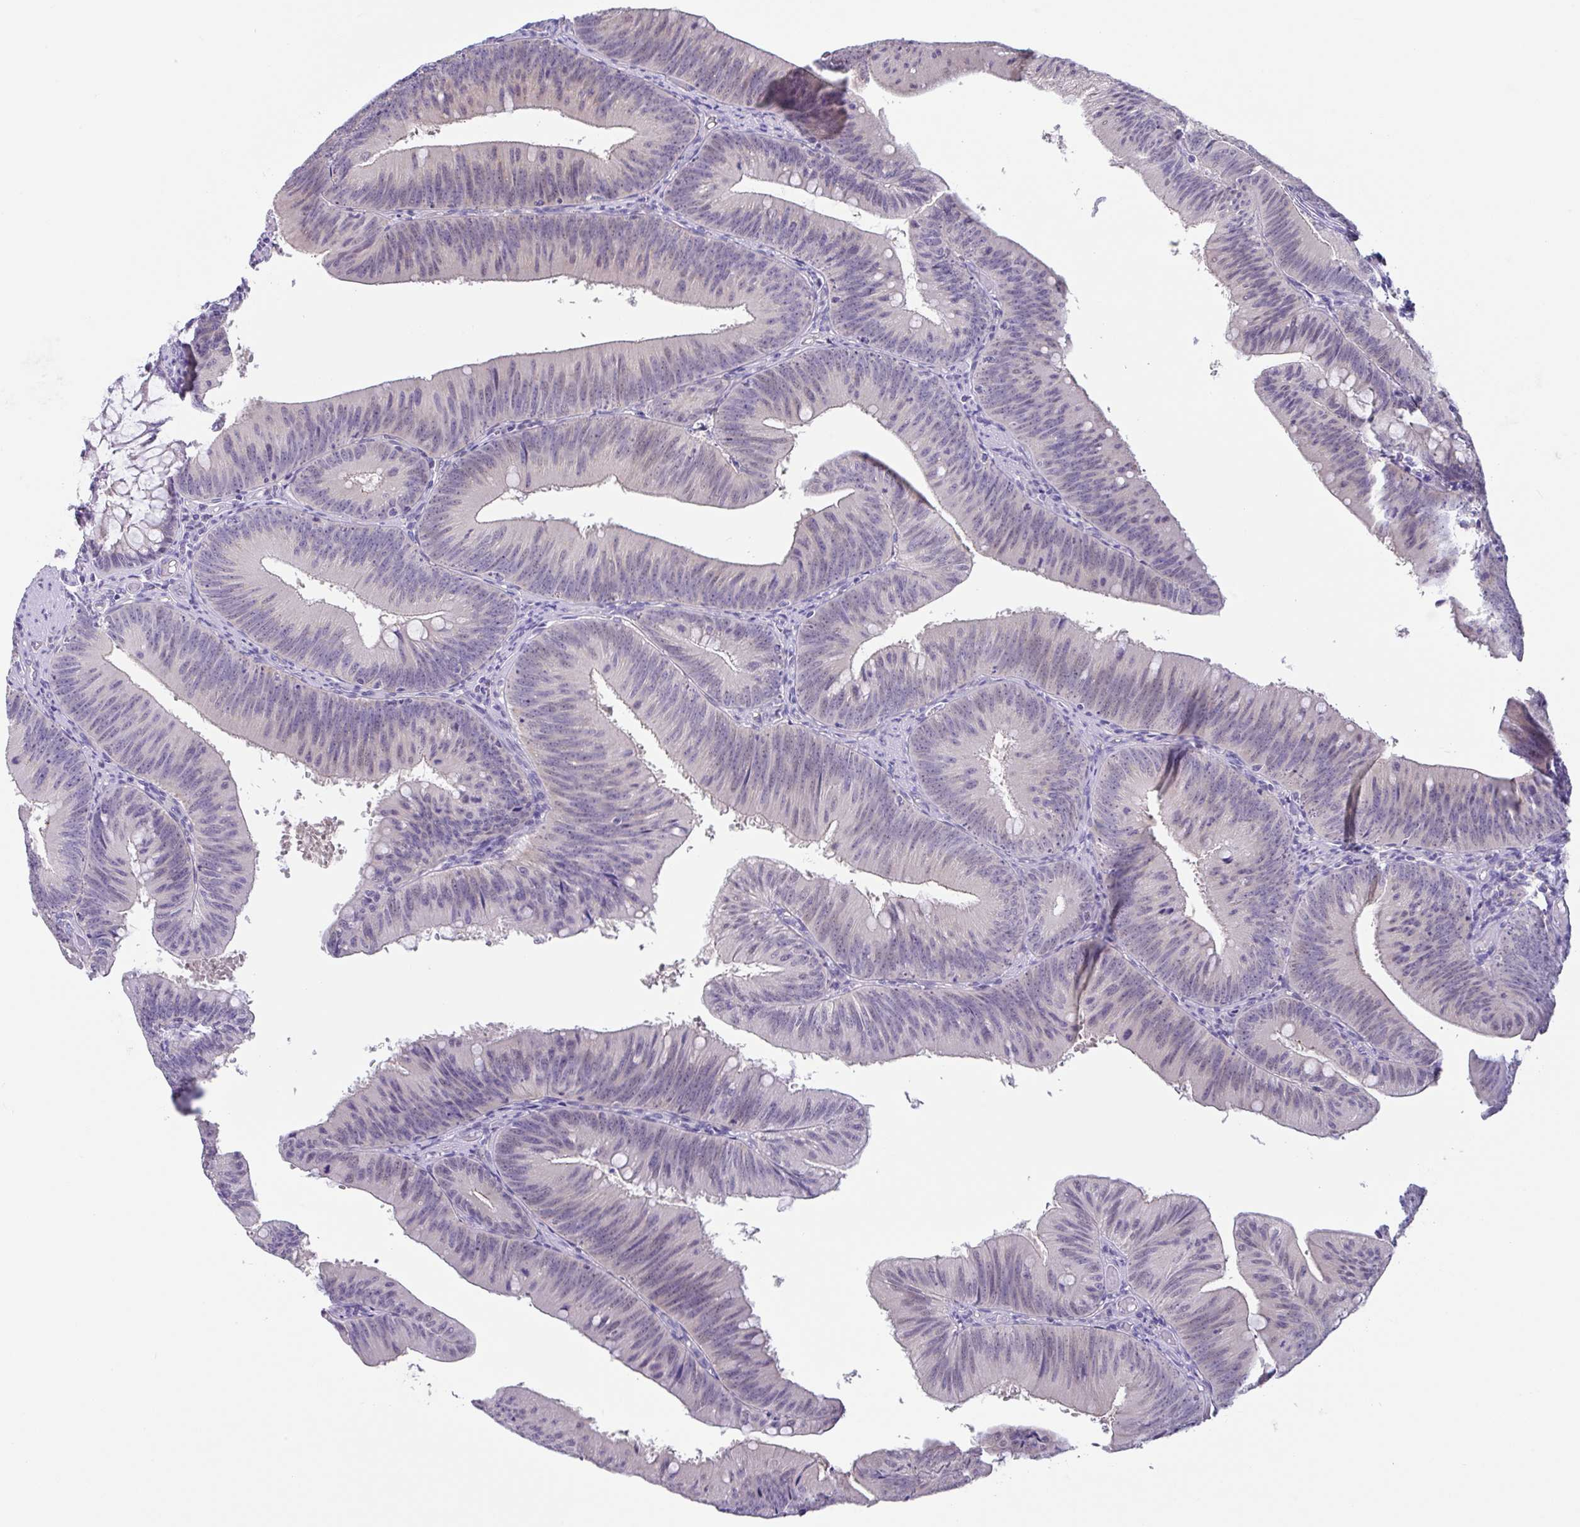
{"staining": {"intensity": "negative", "quantity": "none", "location": "none"}, "tissue": "colorectal cancer", "cell_type": "Tumor cells", "image_type": "cancer", "snomed": [{"axis": "morphology", "description": "Adenocarcinoma, NOS"}, {"axis": "topography", "description": "Colon"}], "caption": "DAB immunohistochemical staining of human colorectal cancer demonstrates no significant positivity in tumor cells.", "gene": "CGNL1", "patient": {"sex": "male", "age": 84}}